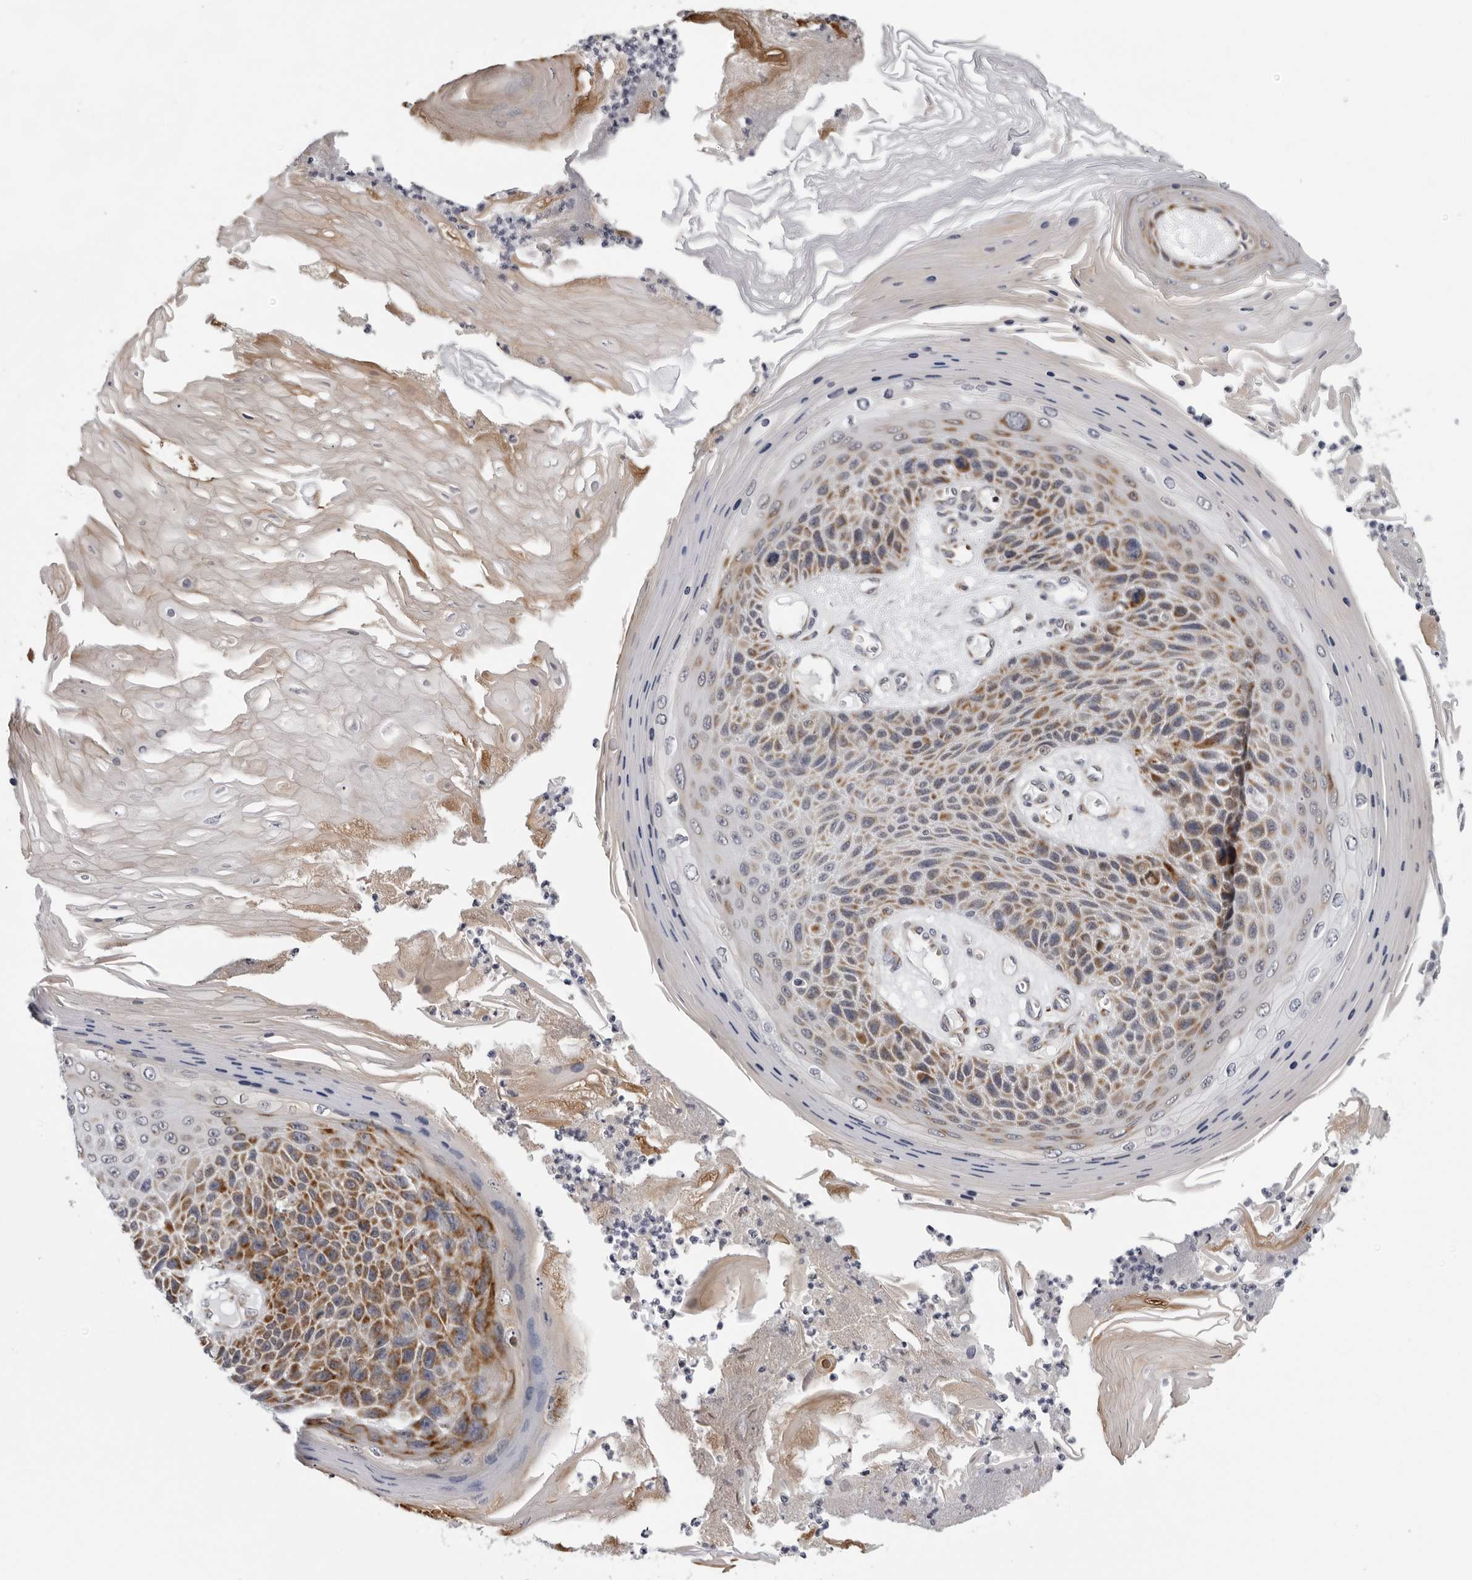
{"staining": {"intensity": "moderate", "quantity": "25%-75%", "location": "cytoplasmic/membranous"}, "tissue": "skin cancer", "cell_type": "Tumor cells", "image_type": "cancer", "snomed": [{"axis": "morphology", "description": "Squamous cell carcinoma, NOS"}, {"axis": "topography", "description": "Skin"}], "caption": "Protein expression analysis of skin squamous cell carcinoma demonstrates moderate cytoplasmic/membranous staining in about 25%-75% of tumor cells.", "gene": "CPT2", "patient": {"sex": "female", "age": 88}}